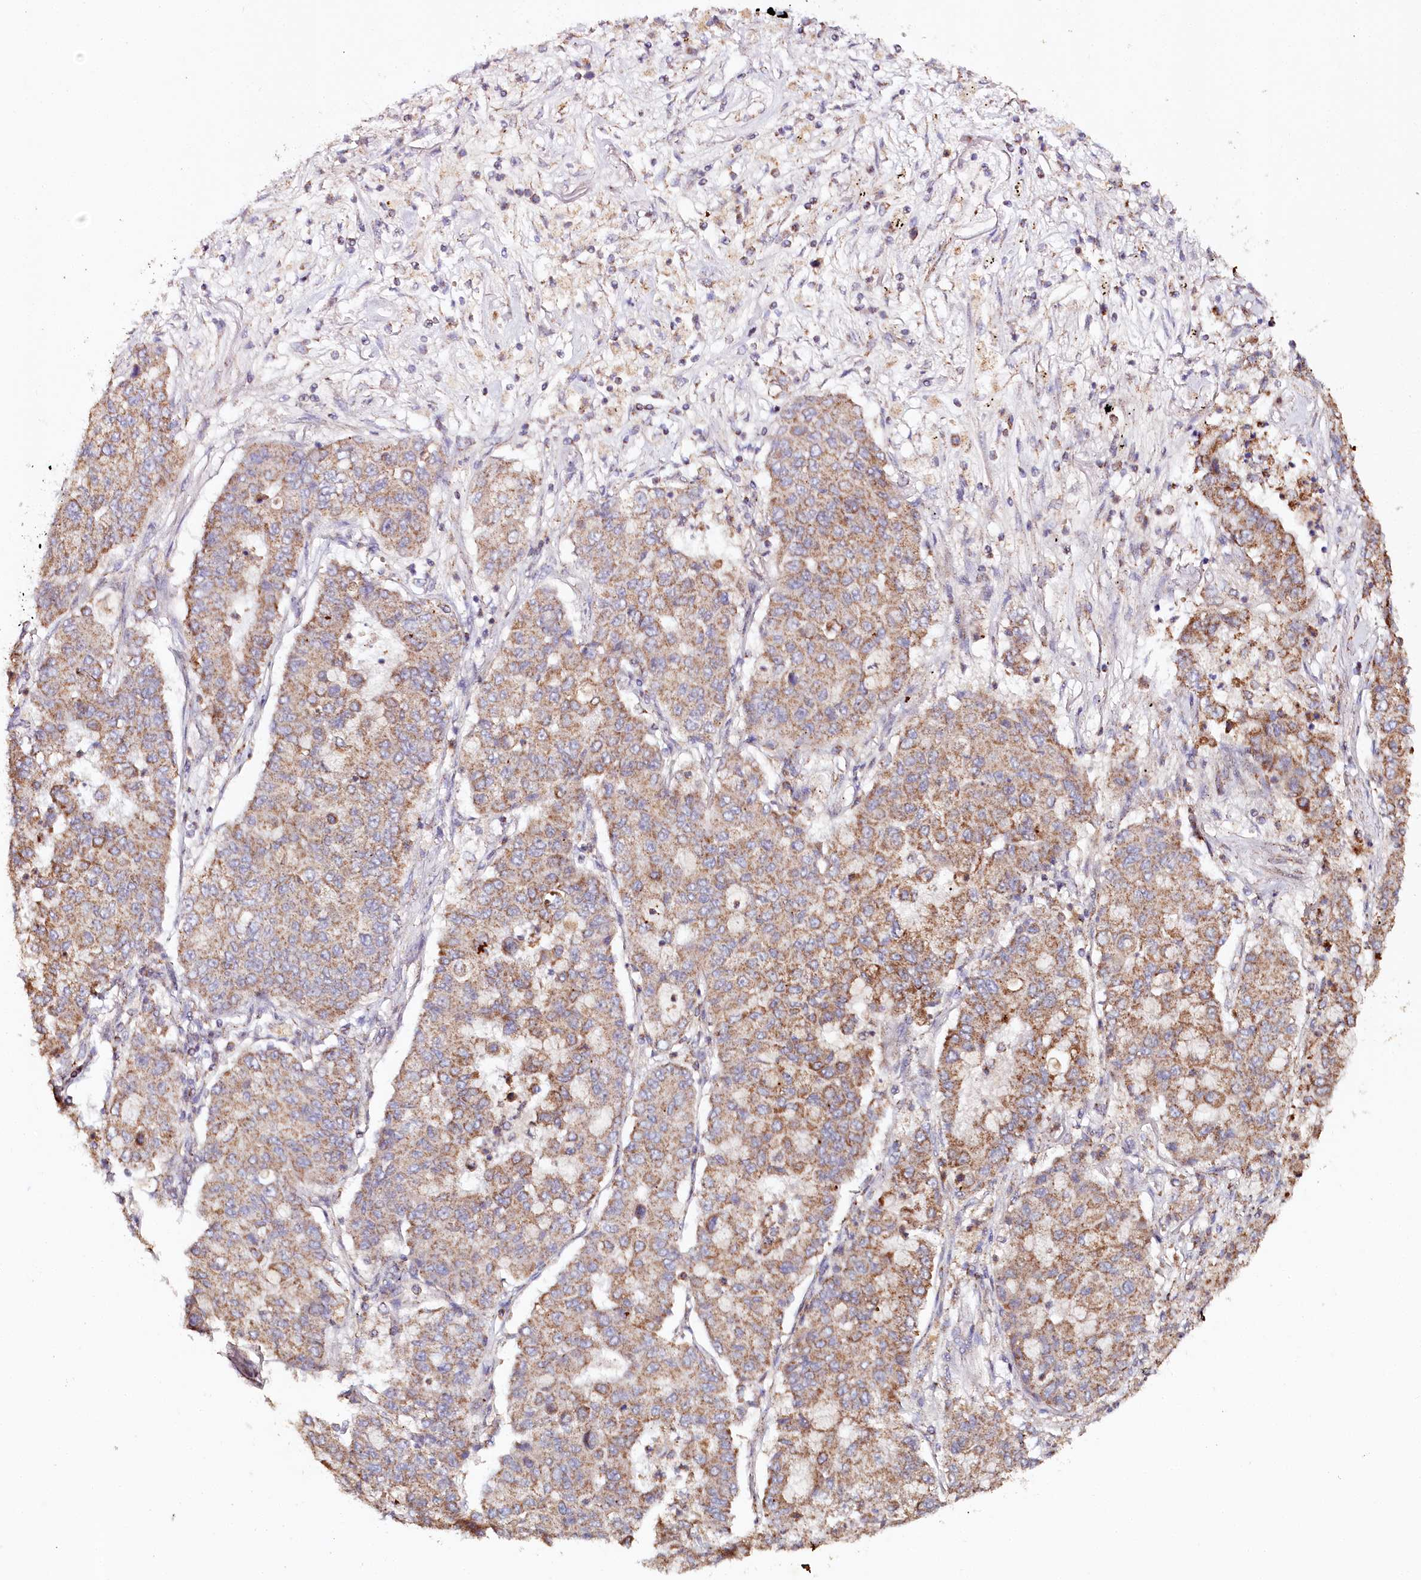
{"staining": {"intensity": "moderate", "quantity": ">75%", "location": "cytoplasmic/membranous"}, "tissue": "lung cancer", "cell_type": "Tumor cells", "image_type": "cancer", "snomed": [{"axis": "morphology", "description": "Squamous cell carcinoma, NOS"}, {"axis": "topography", "description": "Lung"}], "caption": "A medium amount of moderate cytoplasmic/membranous staining is identified in about >75% of tumor cells in lung cancer (squamous cell carcinoma) tissue.", "gene": "MMP25", "patient": {"sex": "male", "age": 74}}